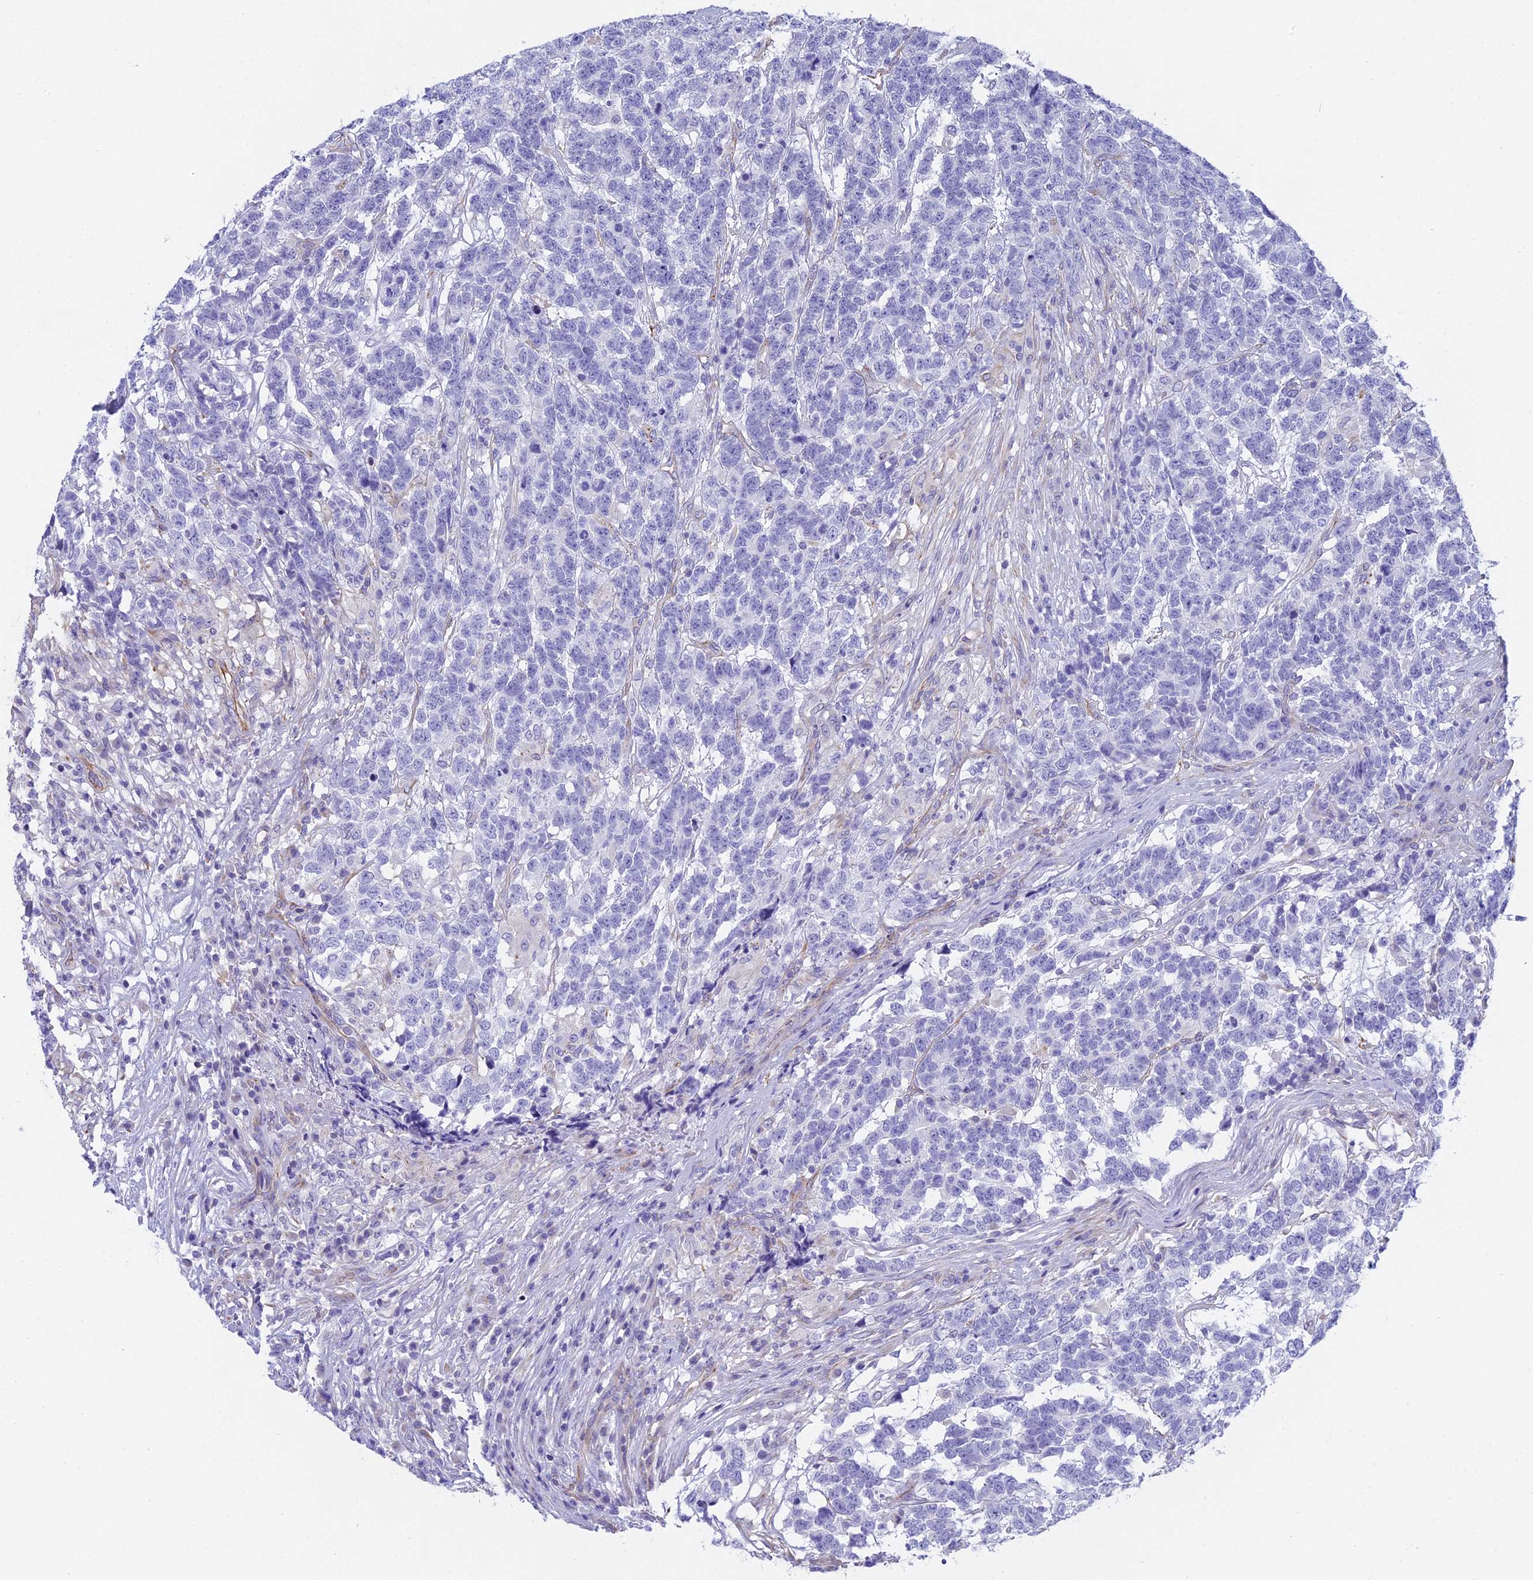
{"staining": {"intensity": "negative", "quantity": "none", "location": "none"}, "tissue": "testis cancer", "cell_type": "Tumor cells", "image_type": "cancer", "snomed": [{"axis": "morphology", "description": "Carcinoma, Embryonal, NOS"}, {"axis": "topography", "description": "Testis"}], "caption": "DAB (3,3'-diaminobenzidine) immunohistochemical staining of testis cancer (embryonal carcinoma) shows no significant expression in tumor cells.", "gene": "TACSTD2", "patient": {"sex": "male", "age": 26}}